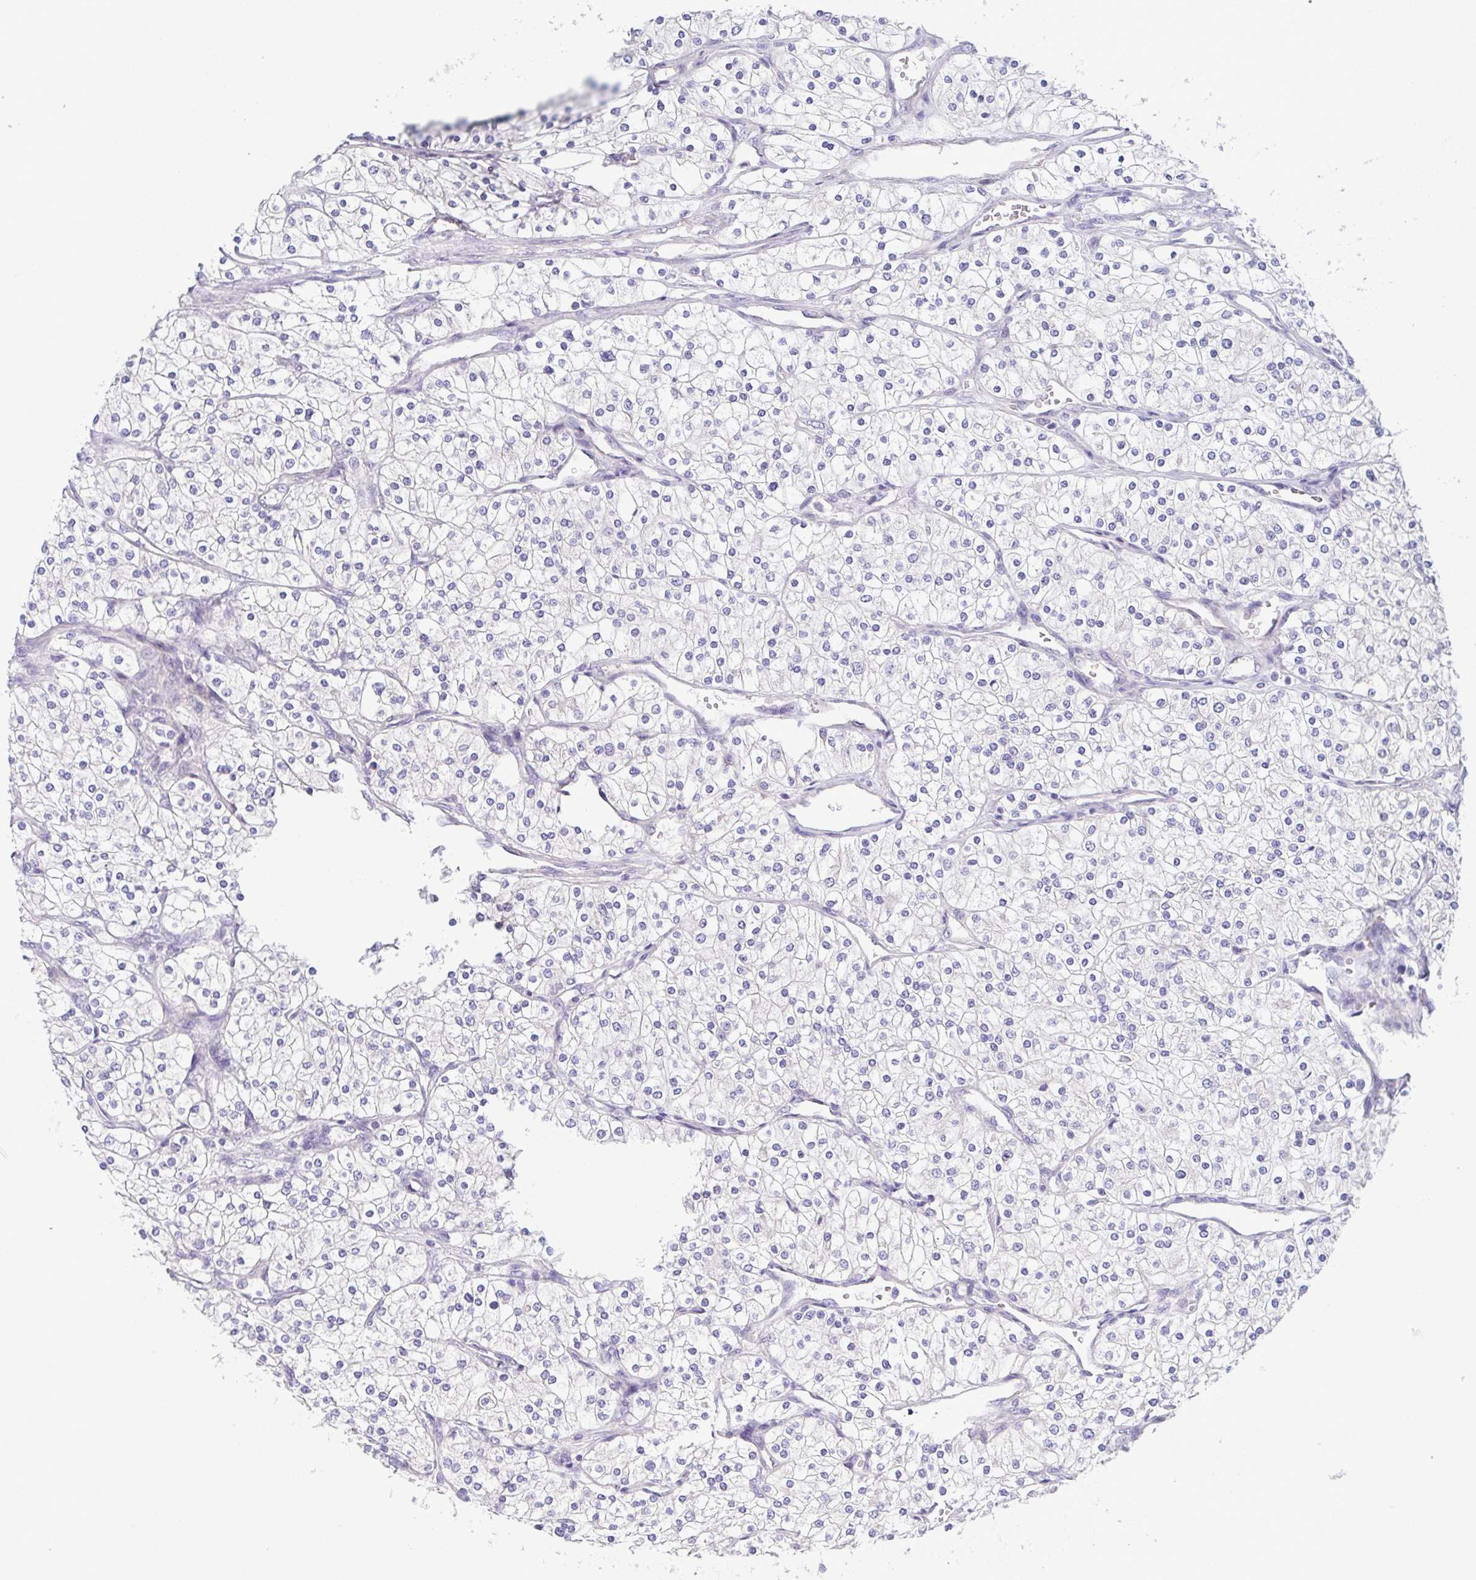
{"staining": {"intensity": "negative", "quantity": "none", "location": "none"}, "tissue": "renal cancer", "cell_type": "Tumor cells", "image_type": "cancer", "snomed": [{"axis": "morphology", "description": "Adenocarcinoma, NOS"}, {"axis": "topography", "description": "Kidney"}], "caption": "A high-resolution histopathology image shows IHC staining of renal cancer, which displays no significant expression in tumor cells.", "gene": "CFAP97D1", "patient": {"sex": "male", "age": 80}}